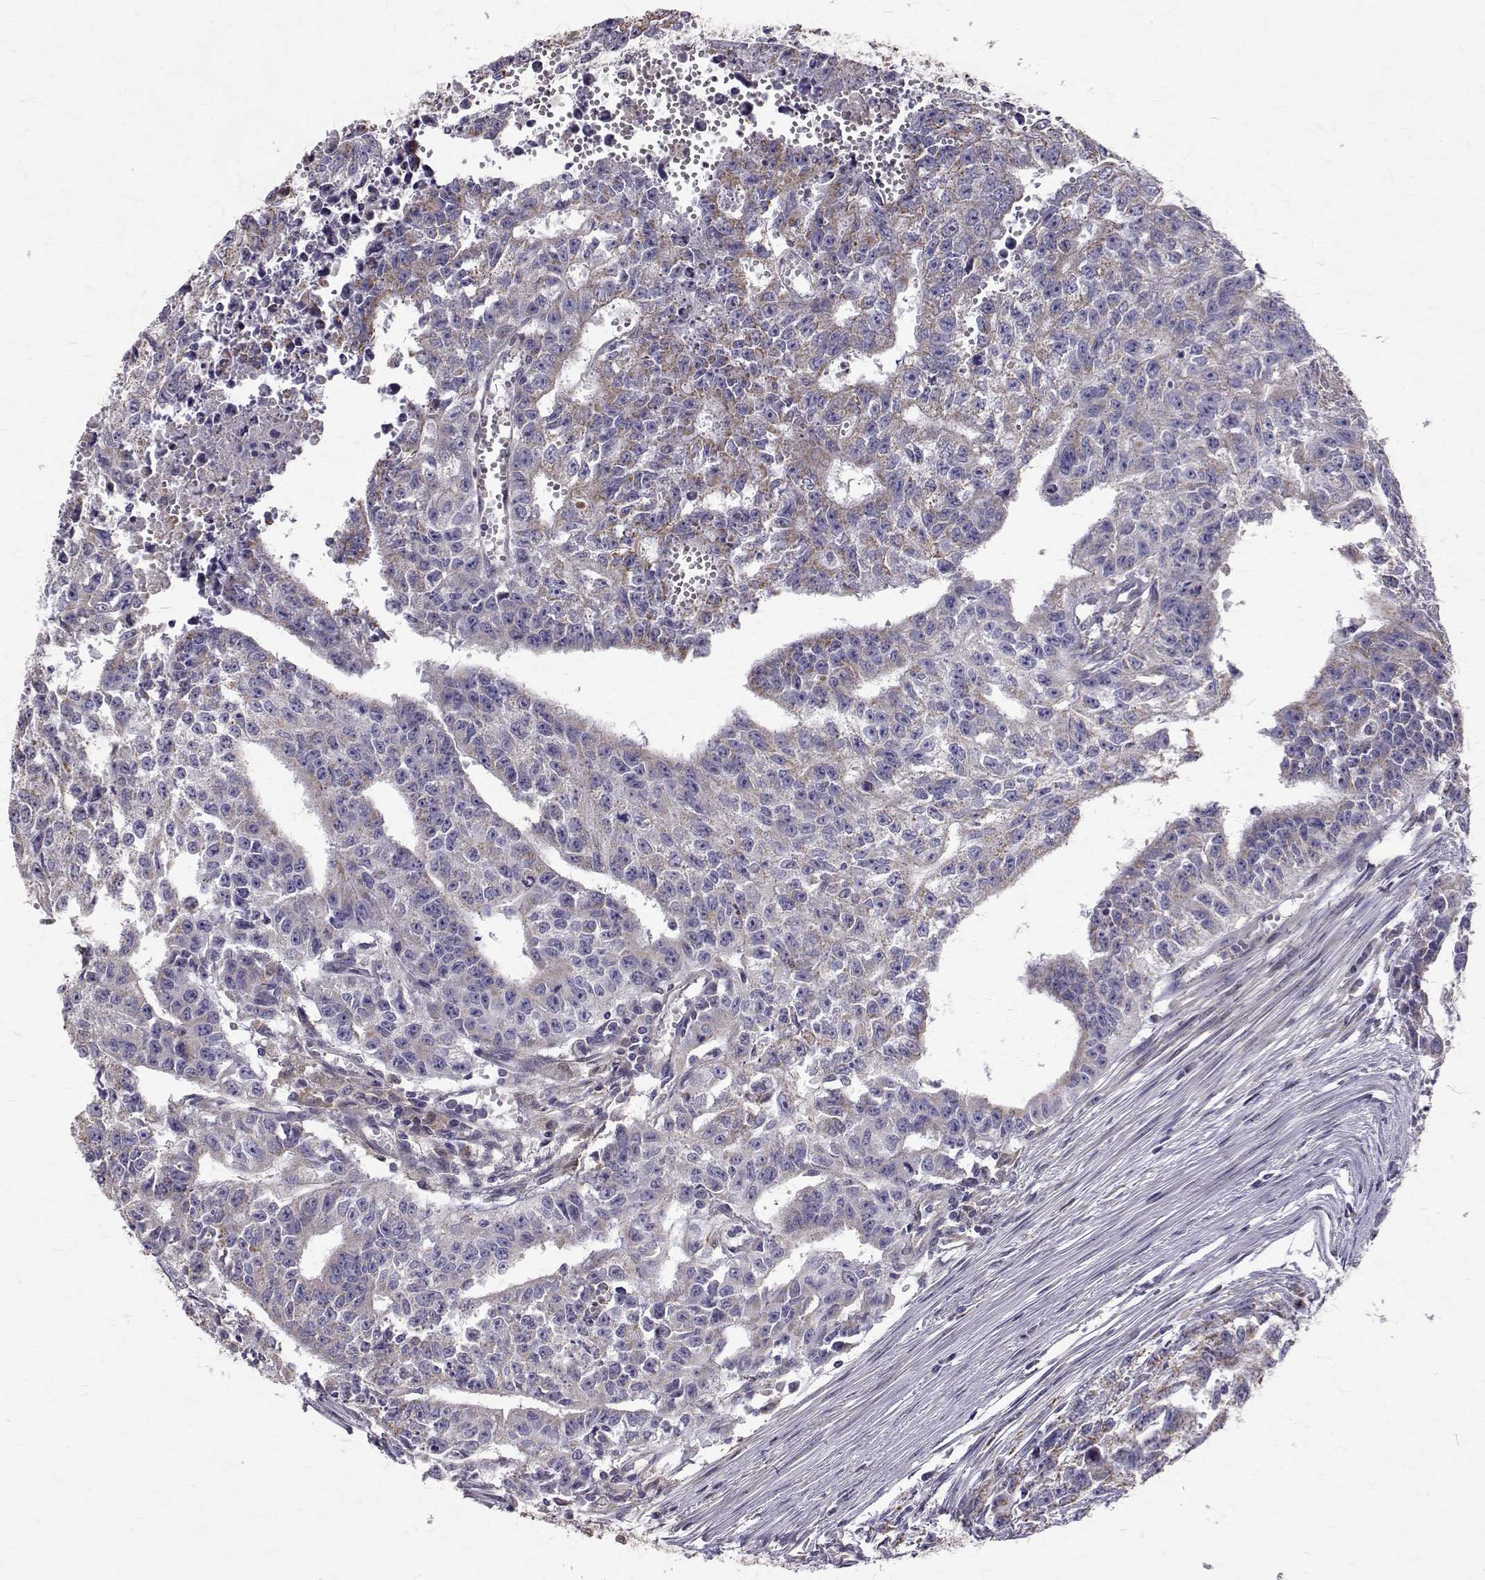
{"staining": {"intensity": "negative", "quantity": "none", "location": "none"}, "tissue": "testis cancer", "cell_type": "Tumor cells", "image_type": "cancer", "snomed": [{"axis": "morphology", "description": "Carcinoma, Embryonal, NOS"}, {"axis": "morphology", "description": "Teratoma, malignant, NOS"}, {"axis": "topography", "description": "Testis"}], "caption": "DAB immunohistochemical staining of testis embryonal carcinoma demonstrates no significant positivity in tumor cells.", "gene": "CCDC89", "patient": {"sex": "male", "age": 24}}